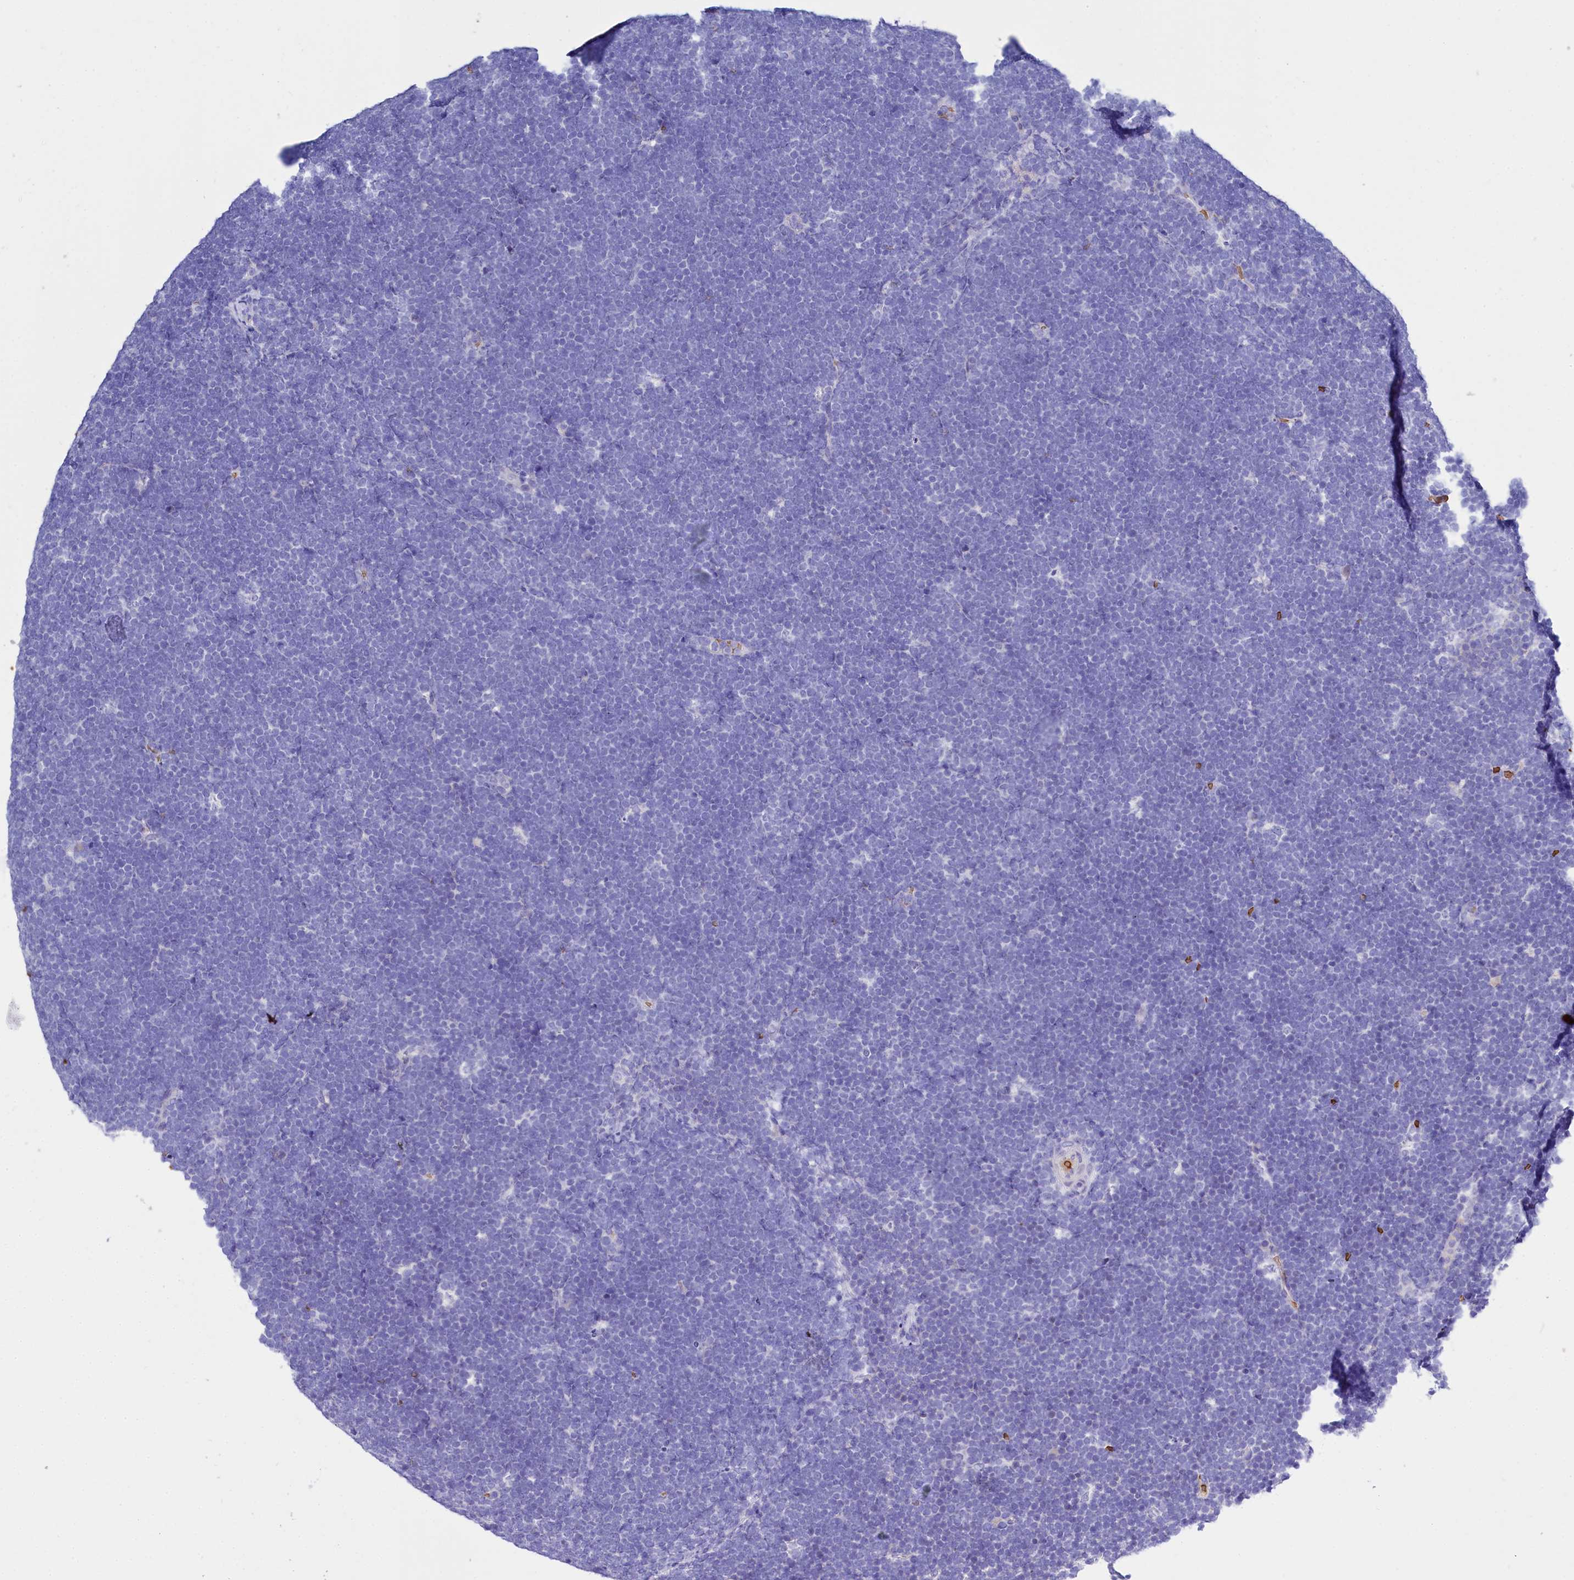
{"staining": {"intensity": "negative", "quantity": "none", "location": "none"}, "tissue": "lymphoma", "cell_type": "Tumor cells", "image_type": "cancer", "snomed": [{"axis": "morphology", "description": "Malignant lymphoma, non-Hodgkin's type, High grade"}, {"axis": "topography", "description": "Lymph node"}], "caption": "Immunohistochemical staining of lymphoma shows no significant expression in tumor cells.", "gene": "RPUSD3", "patient": {"sex": "male", "age": 13}}